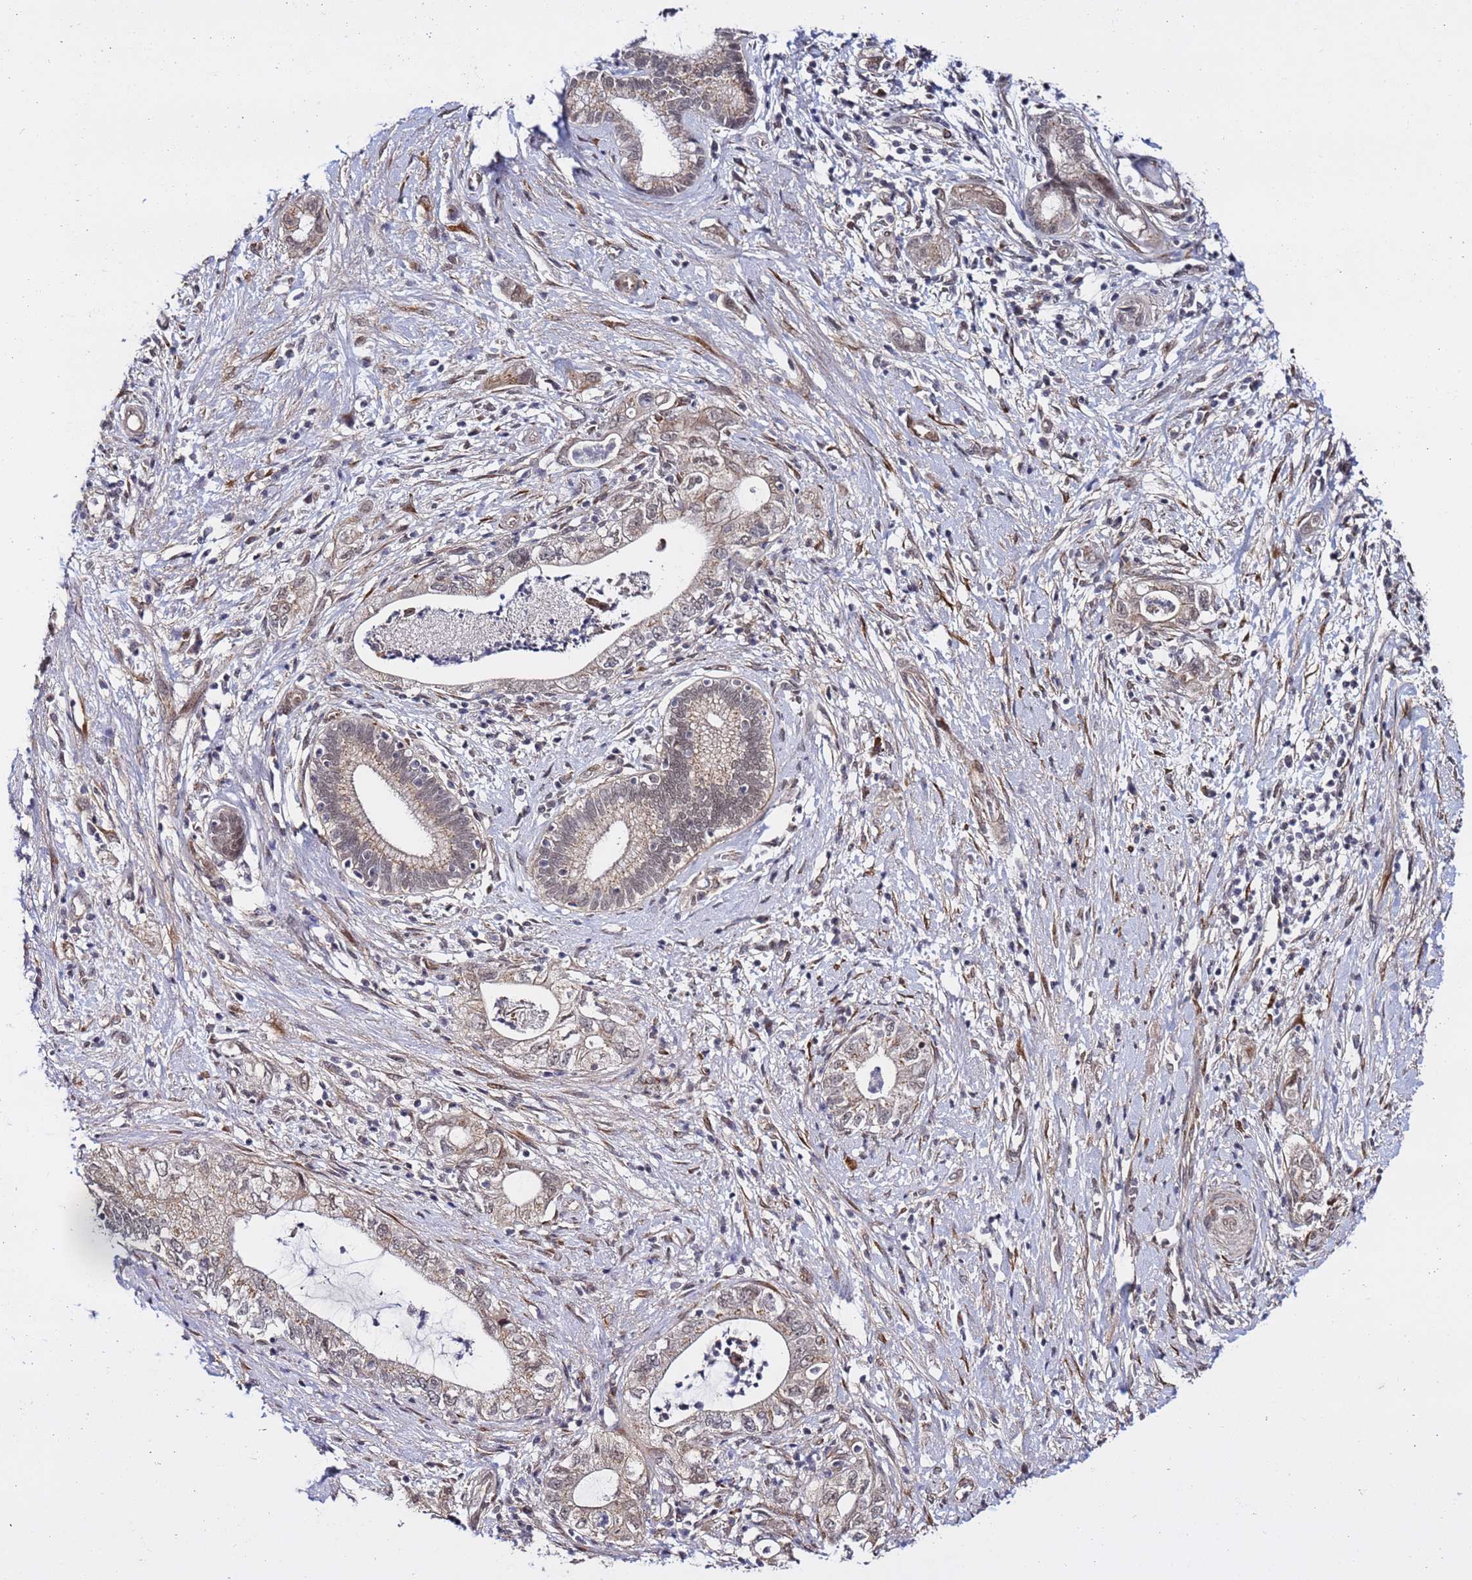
{"staining": {"intensity": "weak", "quantity": "25%-75%", "location": "cytoplasmic/membranous"}, "tissue": "pancreatic cancer", "cell_type": "Tumor cells", "image_type": "cancer", "snomed": [{"axis": "morphology", "description": "Adenocarcinoma, NOS"}, {"axis": "topography", "description": "Pancreas"}], "caption": "IHC of pancreatic cancer displays low levels of weak cytoplasmic/membranous staining in approximately 25%-75% of tumor cells.", "gene": "POLR2D", "patient": {"sex": "female", "age": 73}}